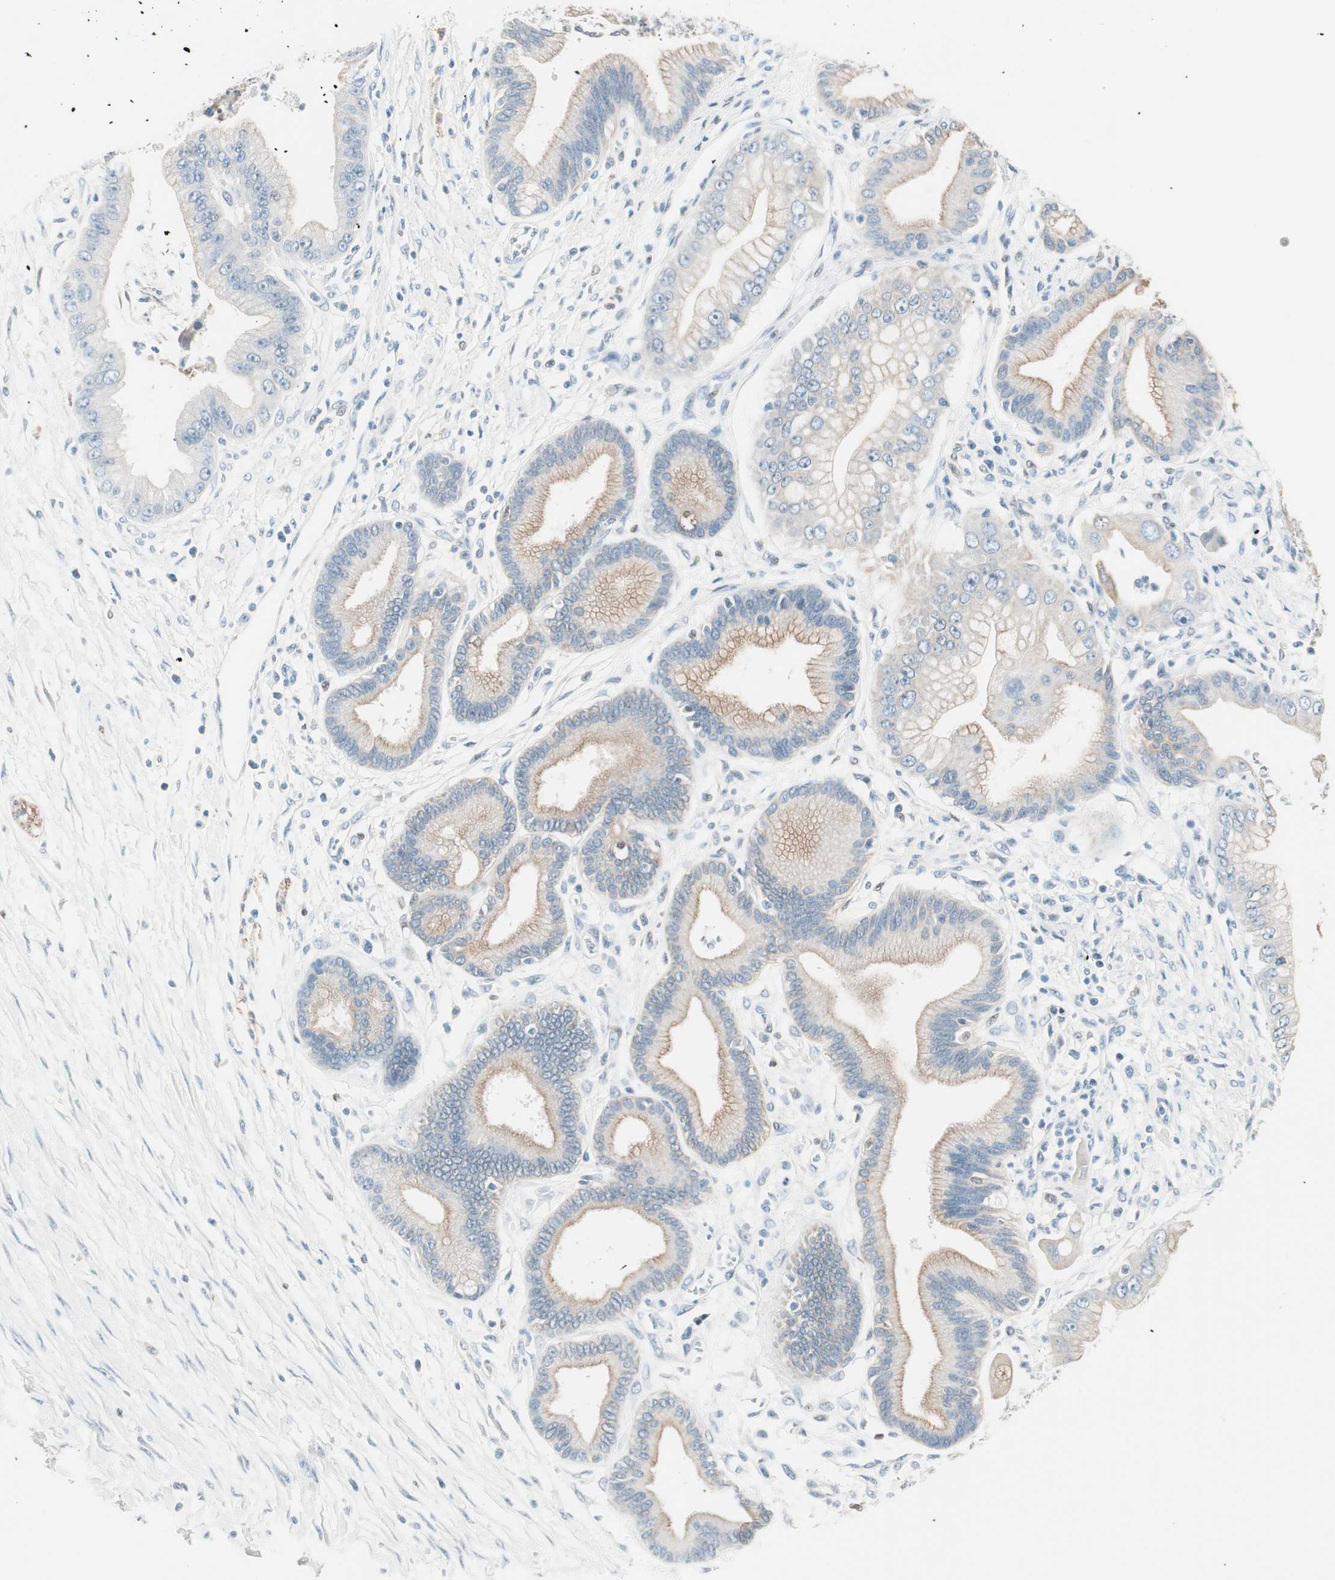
{"staining": {"intensity": "weak", "quantity": ">75%", "location": "cytoplasmic/membranous"}, "tissue": "pancreatic cancer", "cell_type": "Tumor cells", "image_type": "cancer", "snomed": [{"axis": "morphology", "description": "Adenocarcinoma, NOS"}, {"axis": "topography", "description": "Pancreas"}], "caption": "This is an image of immunohistochemistry staining of pancreatic adenocarcinoma, which shows weak expression in the cytoplasmic/membranous of tumor cells.", "gene": "GNAO1", "patient": {"sex": "male", "age": 59}}